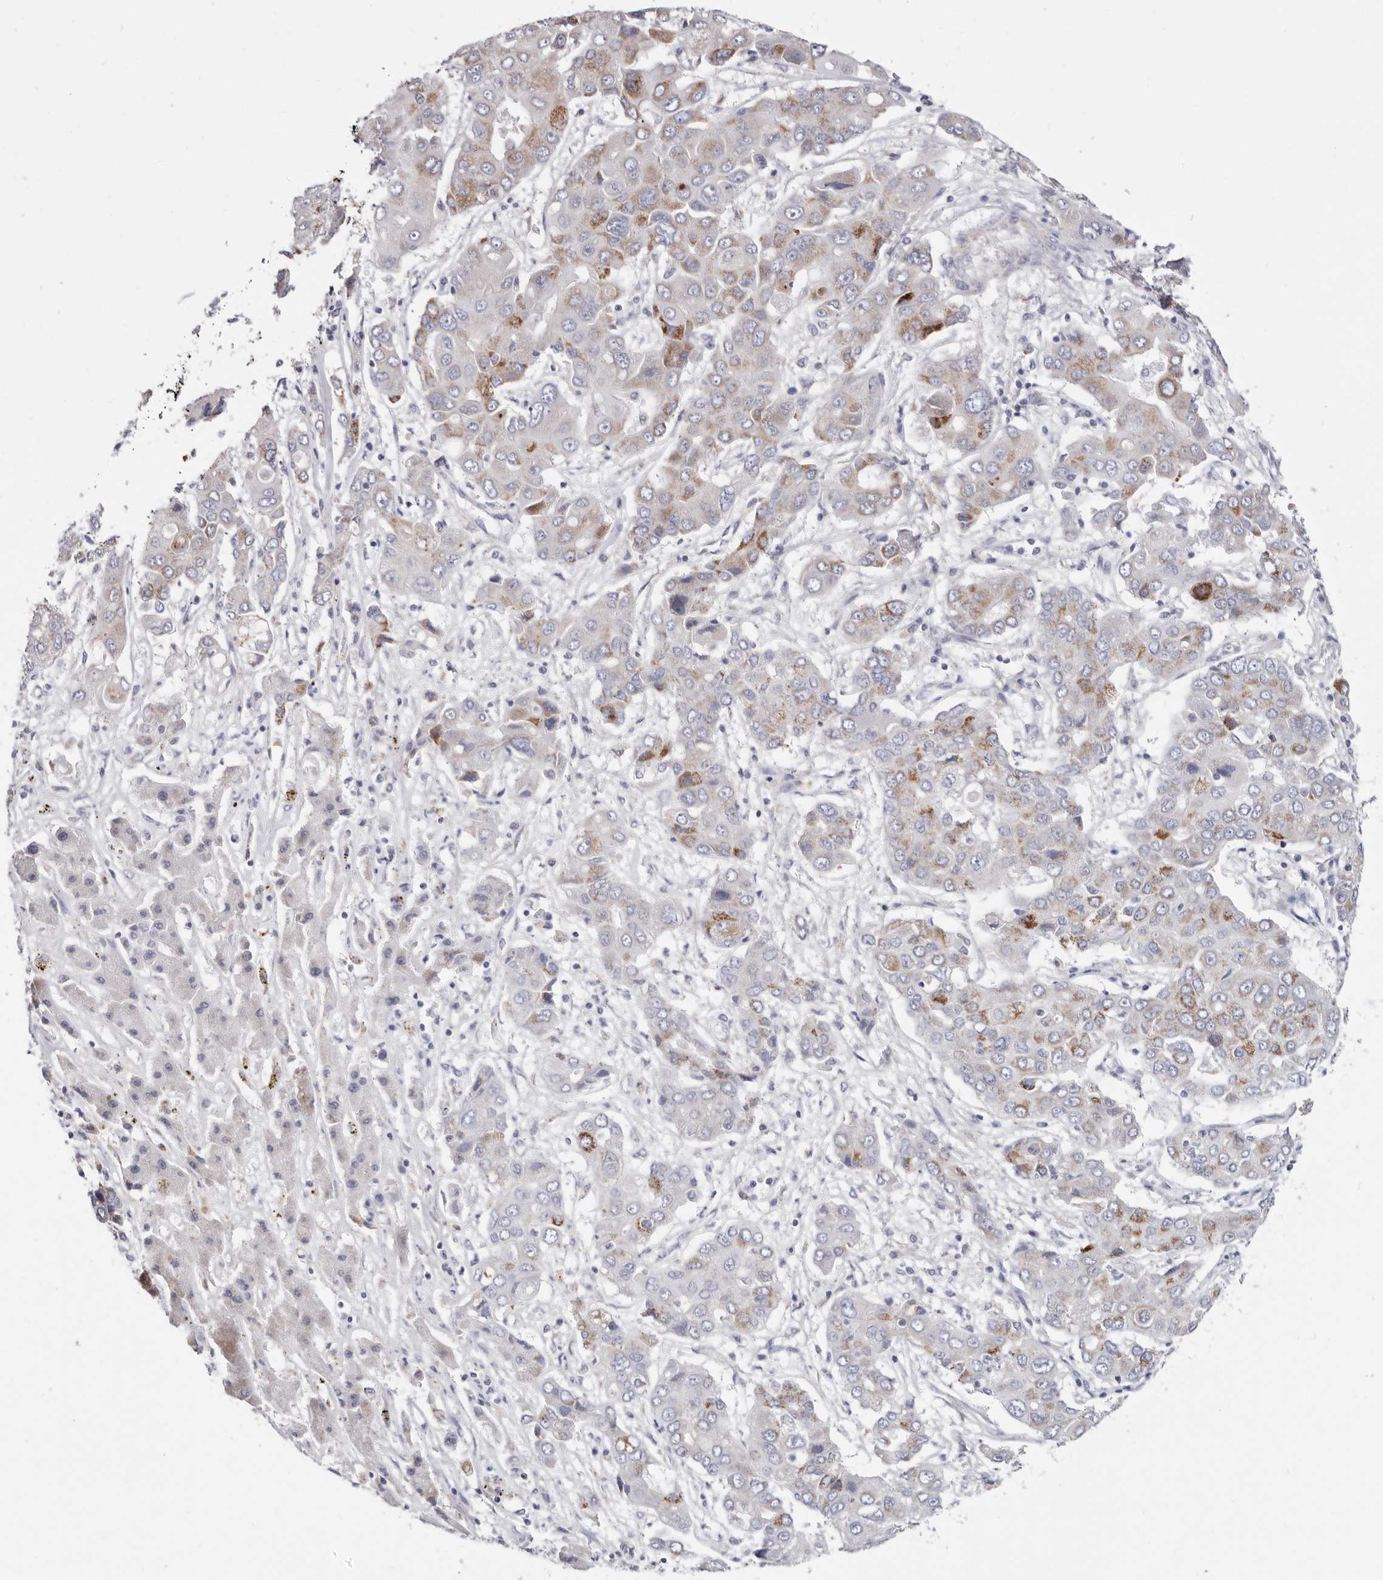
{"staining": {"intensity": "moderate", "quantity": "<25%", "location": "cytoplasmic/membranous"}, "tissue": "liver cancer", "cell_type": "Tumor cells", "image_type": "cancer", "snomed": [{"axis": "morphology", "description": "Cholangiocarcinoma"}, {"axis": "topography", "description": "Liver"}], "caption": "Immunohistochemistry of human liver cancer (cholangiocarcinoma) shows low levels of moderate cytoplasmic/membranous expression in approximately <25% of tumor cells.", "gene": "RSPO2", "patient": {"sex": "male", "age": 67}}